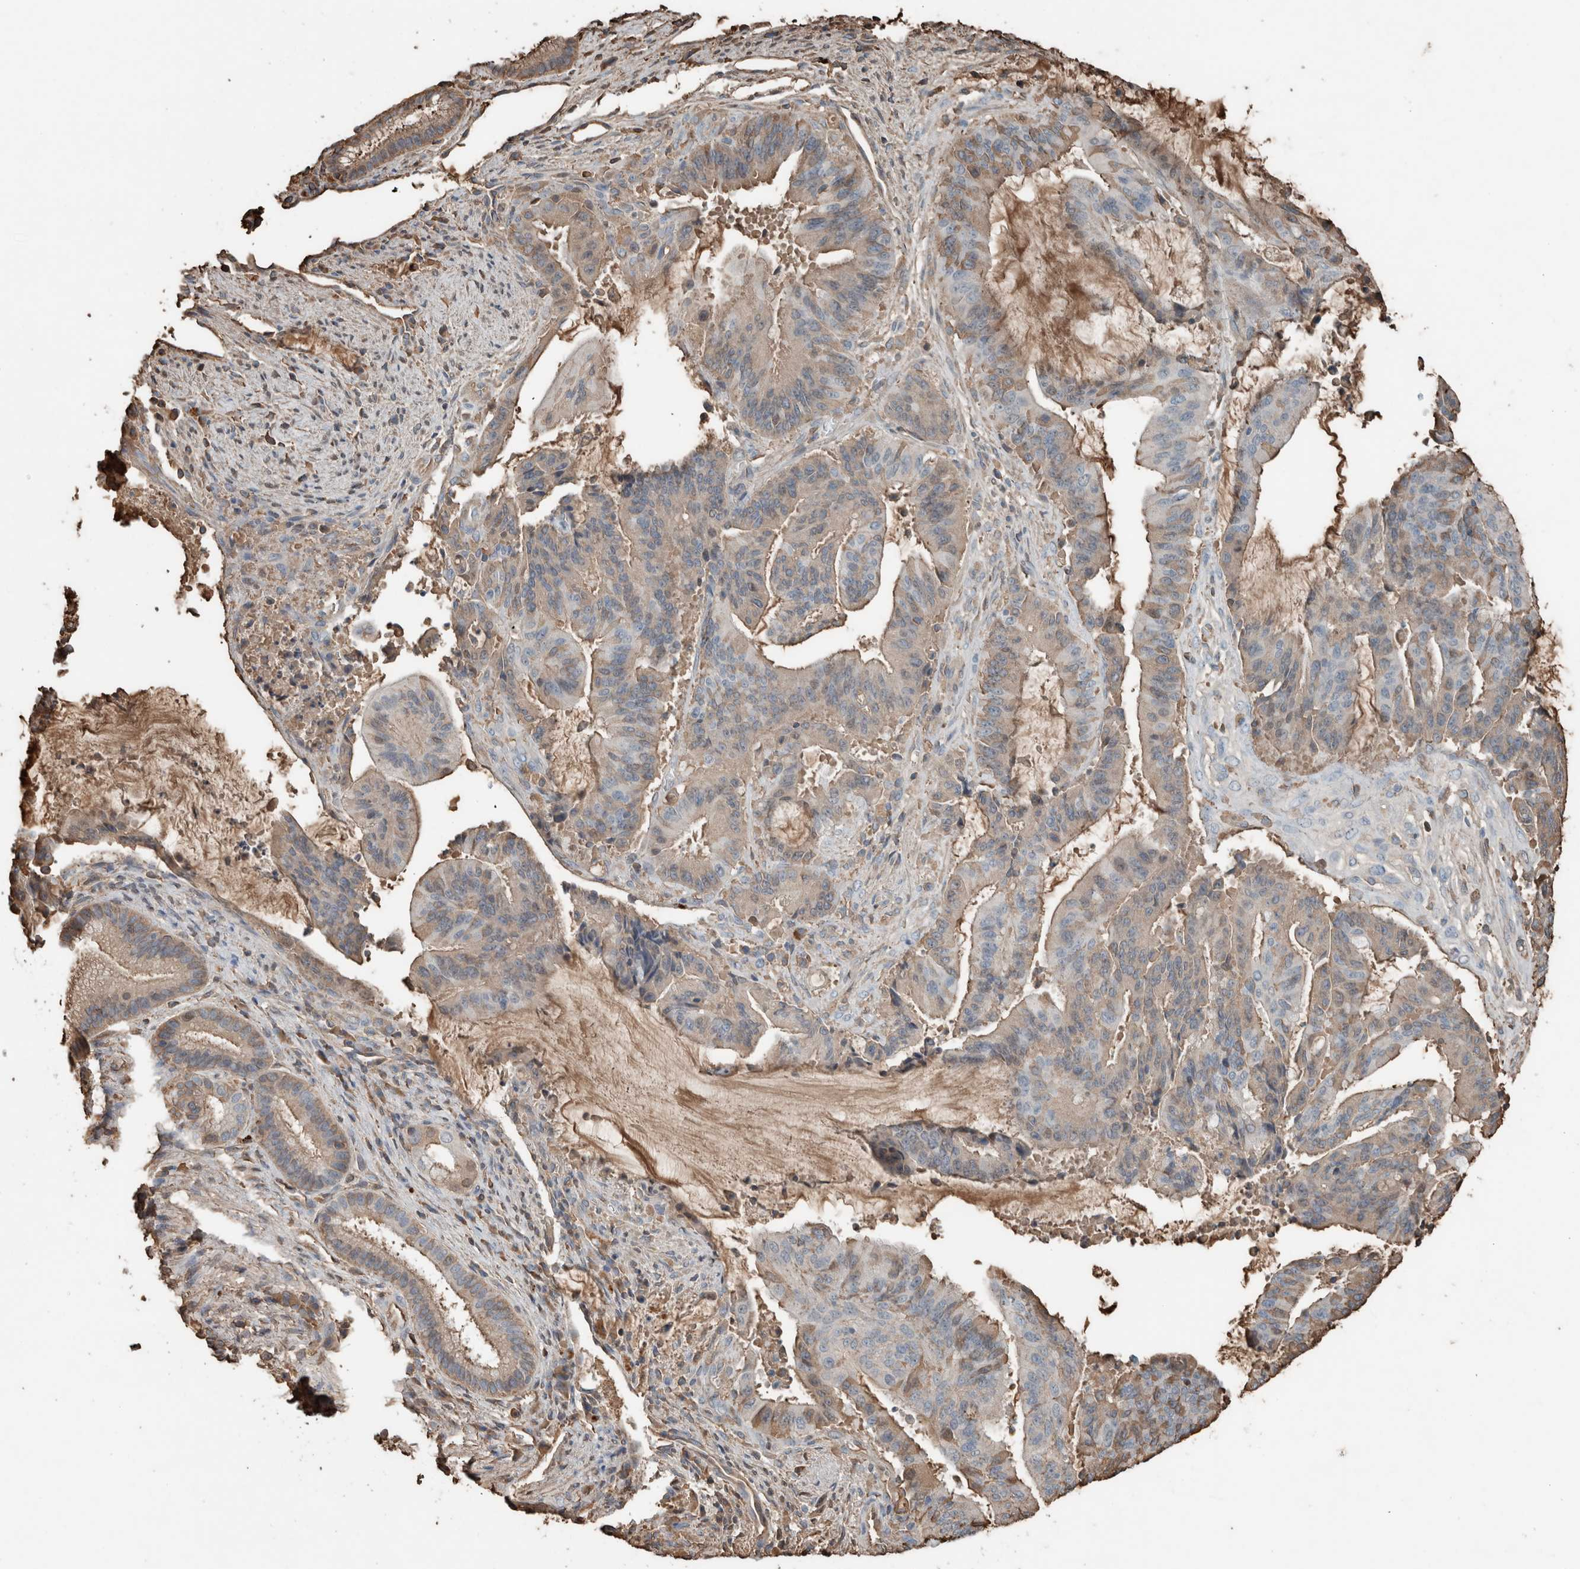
{"staining": {"intensity": "weak", "quantity": "25%-75%", "location": "cytoplasmic/membranous"}, "tissue": "liver cancer", "cell_type": "Tumor cells", "image_type": "cancer", "snomed": [{"axis": "morphology", "description": "Normal tissue, NOS"}, {"axis": "morphology", "description": "Cholangiocarcinoma"}, {"axis": "topography", "description": "Liver"}, {"axis": "topography", "description": "Peripheral nerve tissue"}], "caption": "Human cholangiocarcinoma (liver) stained for a protein (brown) shows weak cytoplasmic/membranous positive expression in about 25%-75% of tumor cells.", "gene": "USP34", "patient": {"sex": "female", "age": 73}}